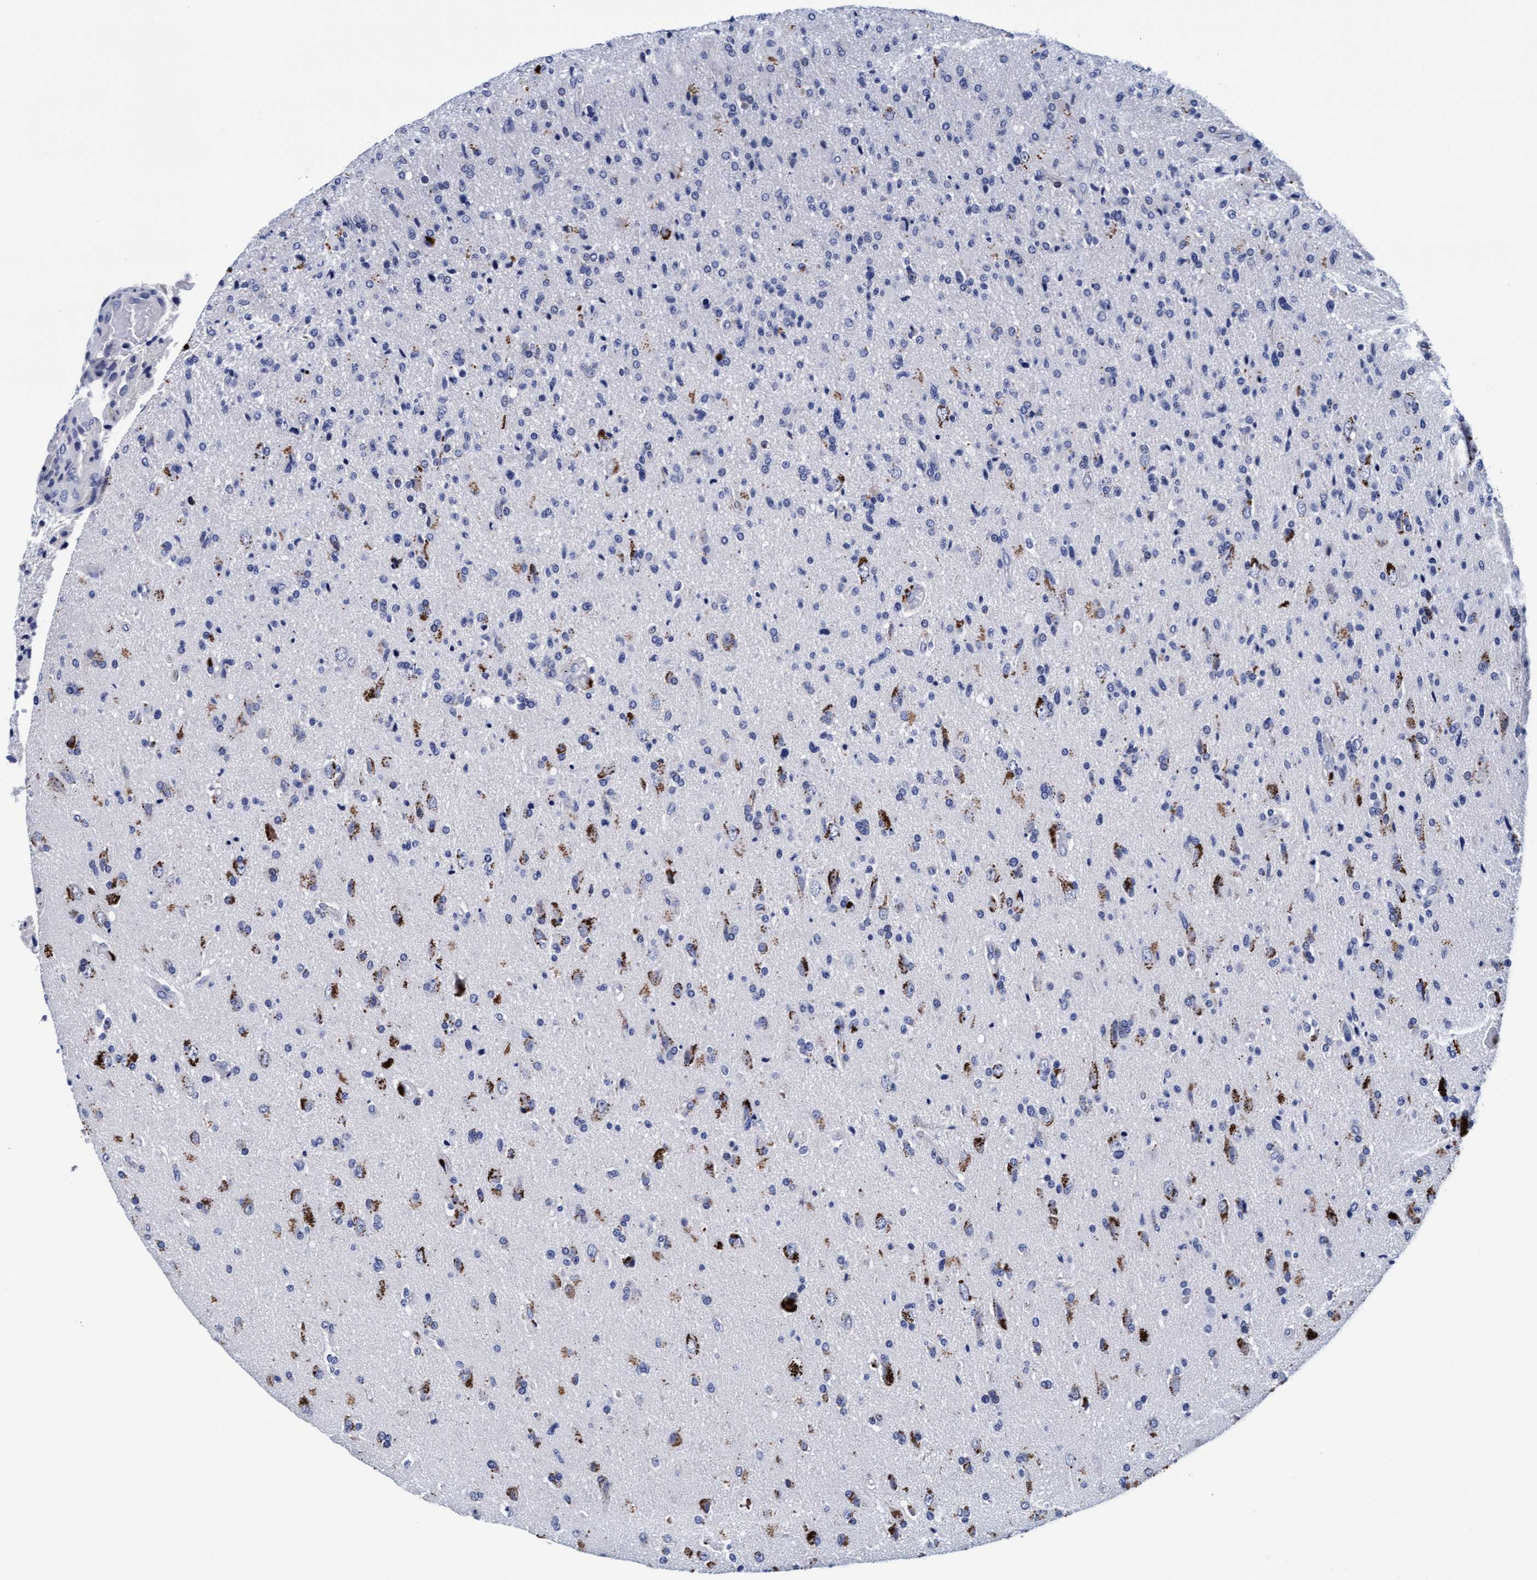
{"staining": {"intensity": "negative", "quantity": "none", "location": "none"}, "tissue": "glioma", "cell_type": "Tumor cells", "image_type": "cancer", "snomed": [{"axis": "morphology", "description": "Glioma, malignant, High grade"}, {"axis": "topography", "description": "Brain"}], "caption": "Immunohistochemistry (IHC) of glioma reveals no expression in tumor cells.", "gene": "ARSG", "patient": {"sex": "male", "age": 72}}